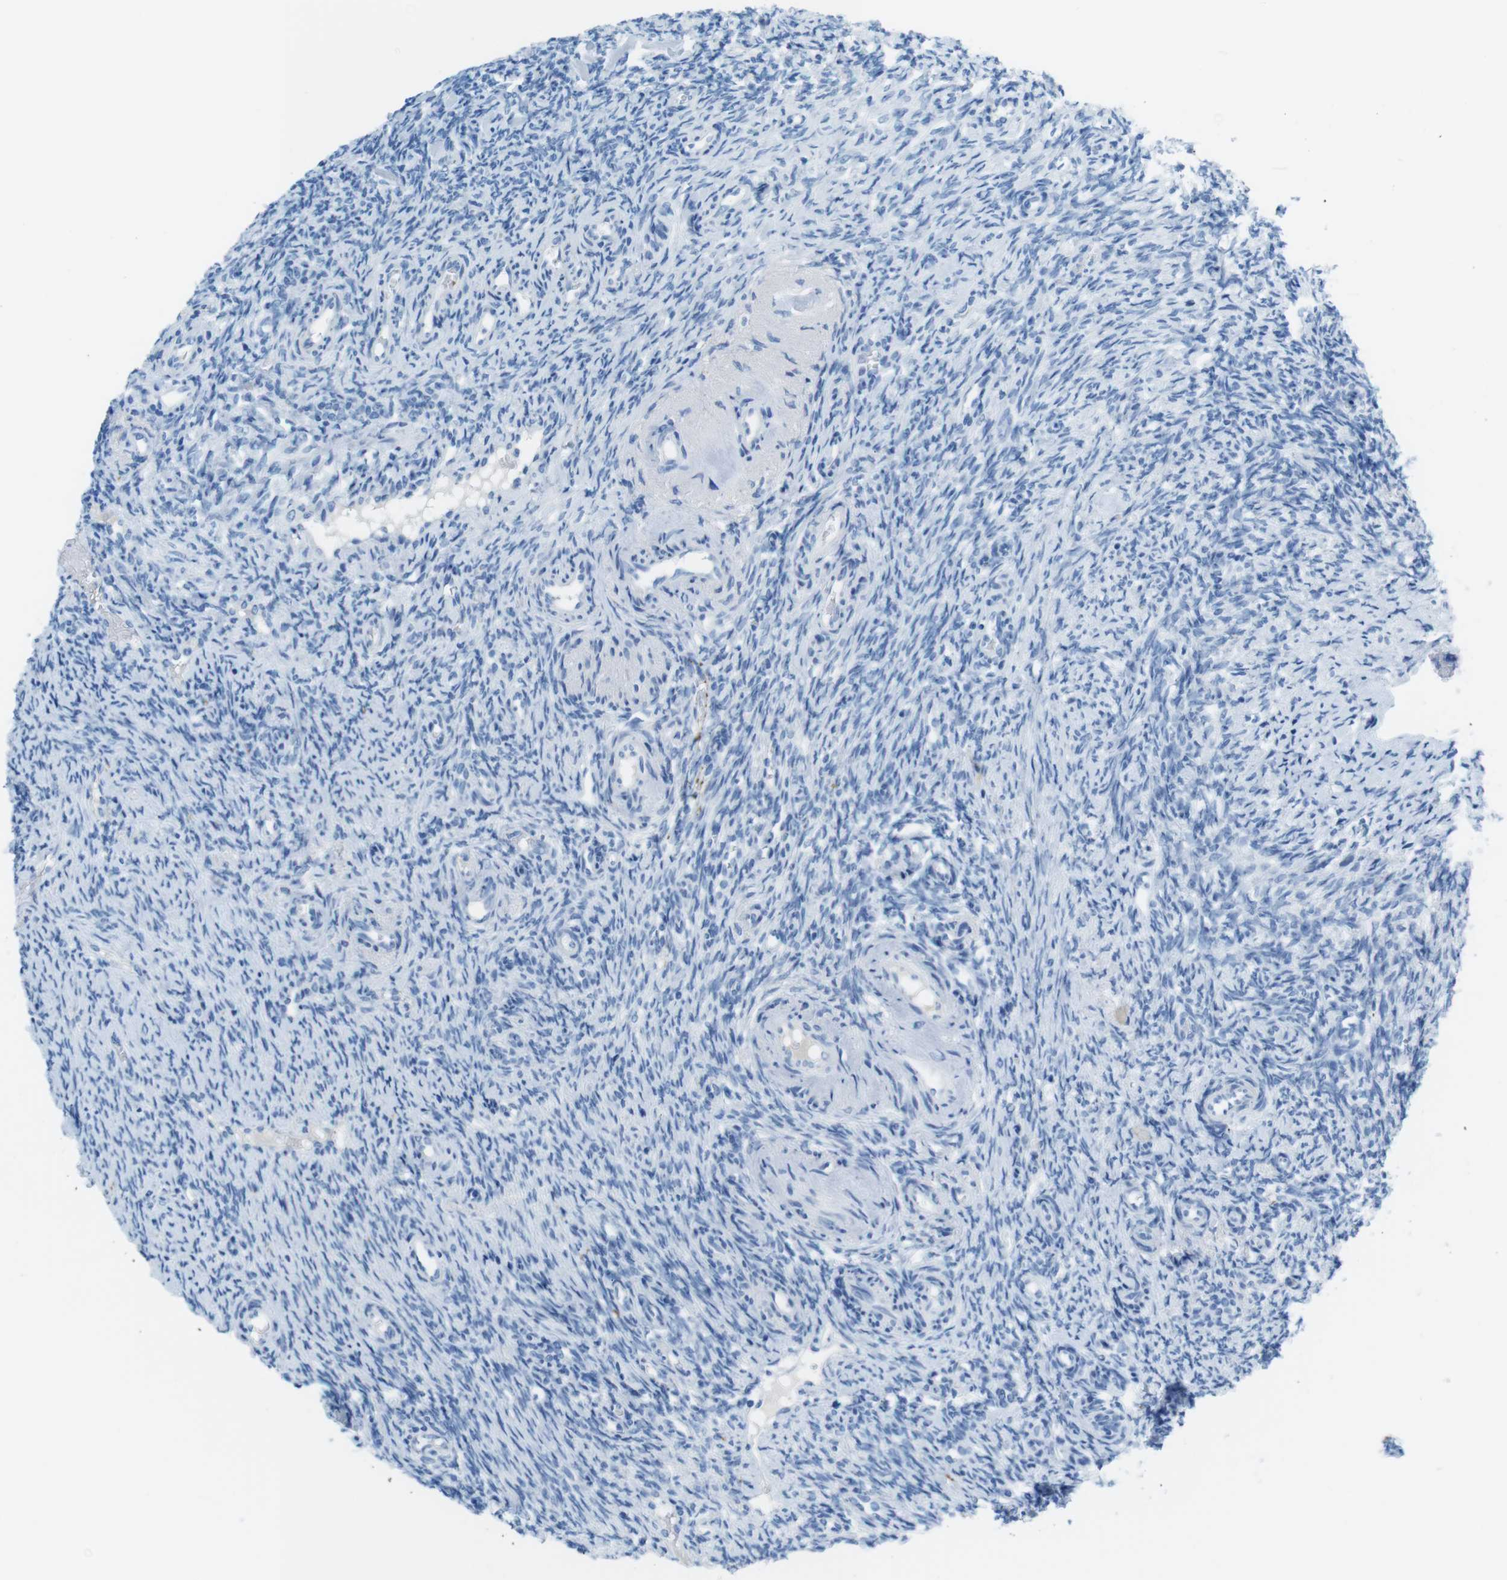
{"staining": {"intensity": "negative", "quantity": "none", "location": "none"}, "tissue": "ovary", "cell_type": "Ovarian stroma cells", "image_type": "normal", "snomed": [{"axis": "morphology", "description": "Normal tissue, NOS"}, {"axis": "topography", "description": "Ovary"}], "caption": "This micrograph is of unremarkable ovary stained with immunohistochemistry to label a protein in brown with the nuclei are counter-stained blue. There is no staining in ovarian stroma cells. Brightfield microscopy of immunohistochemistry (IHC) stained with DAB (3,3'-diaminobenzidine) (brown) and hematoxylin (blue), captured at high magnification.", "gene": "GAP43", "patient": {"sex": "female", "age": 41}}